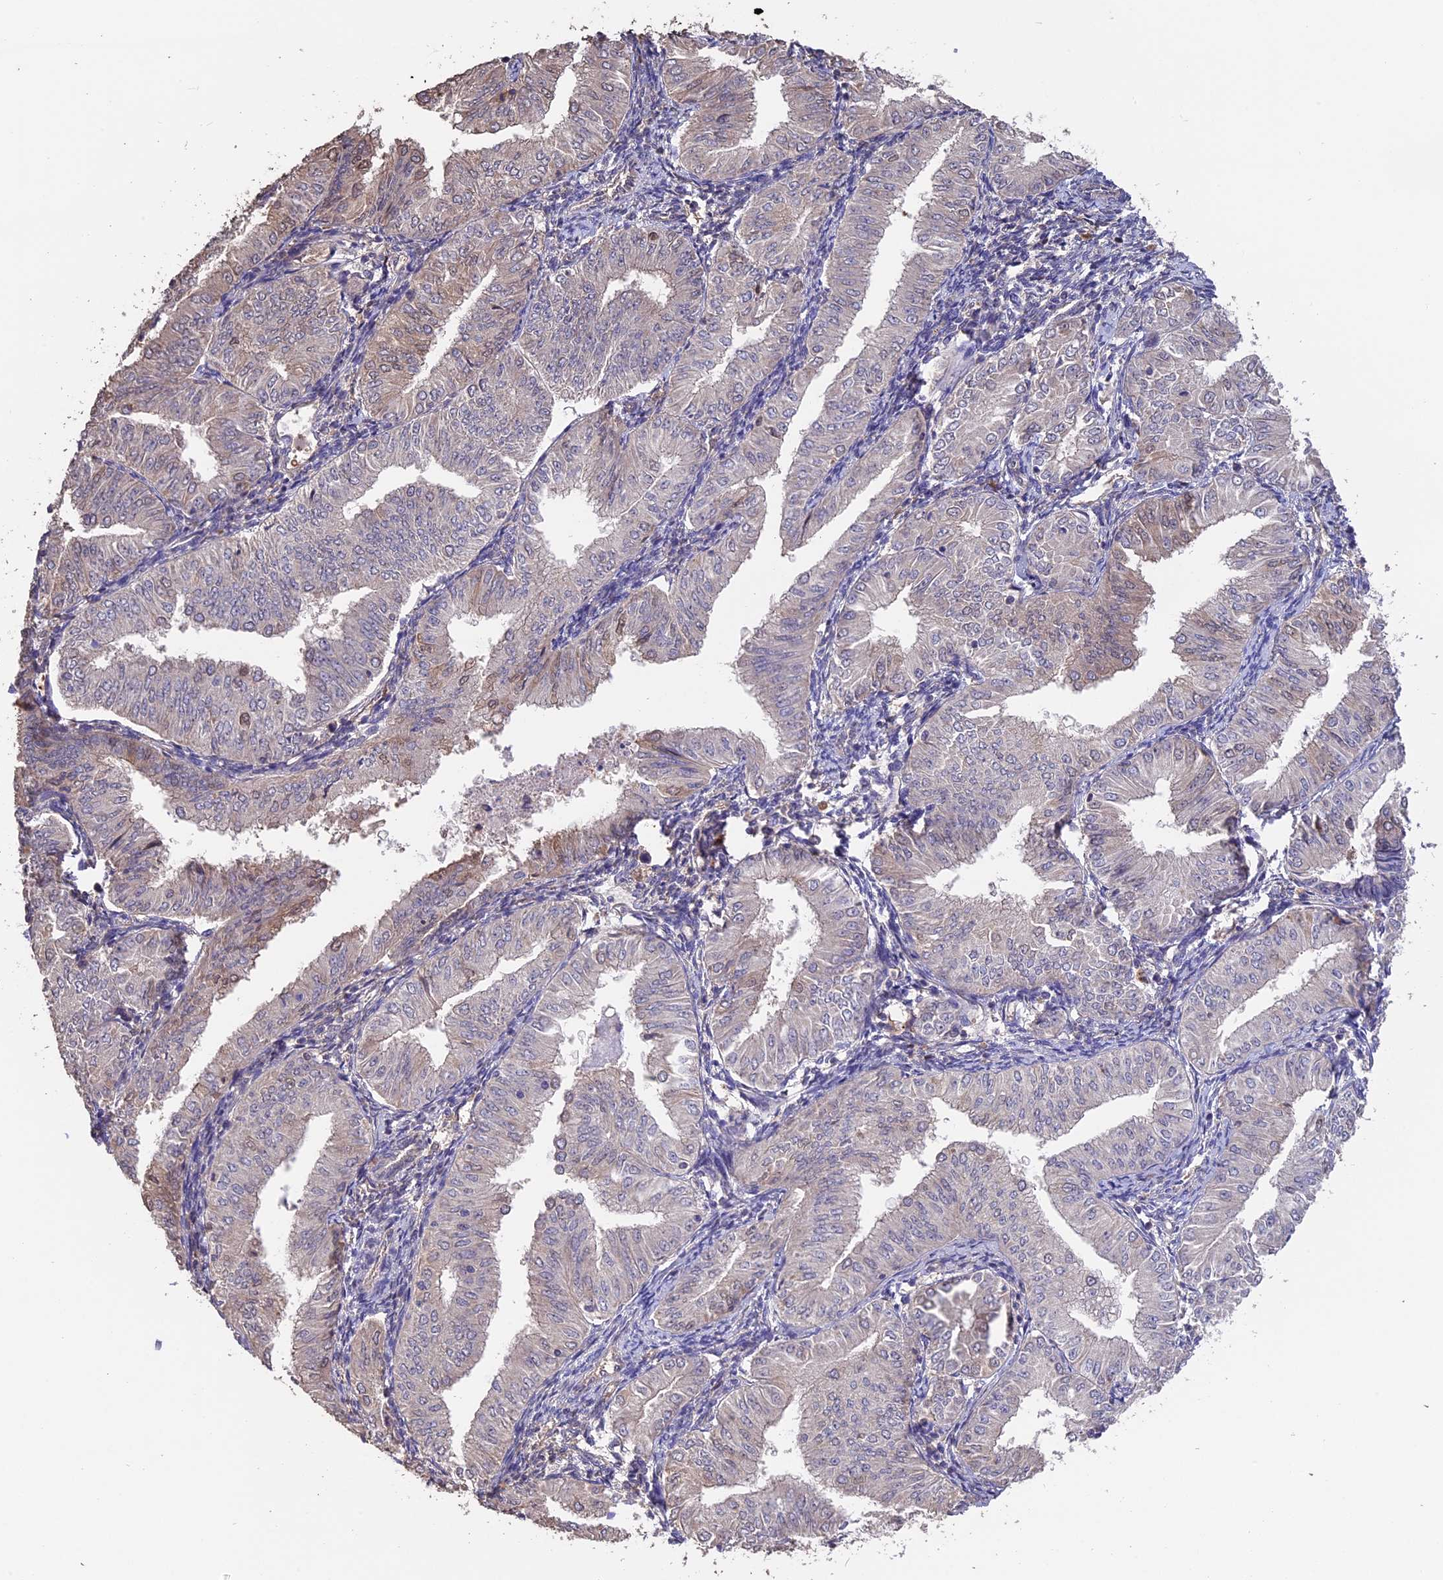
{"staining": {"intensity": "negative", "quantity": "none", "location": "none"}, "tissue": "endometrial cancer", "cell_type": "Tumor cells", "image_type": "cancer", "snomed": [{"axis": "morphology", "description": "Normal tissue, NOS"}, {"axis": "morphology", "description": "Adenocarcinoma, NOS"}, {"axis": "topography", "description": "Endometrium"}], "caption": "Immunohistochemistry photomicrograph of human endometrial adenocarcinoma stained for a protein (brown), which shows no expression in tumor cells.", "gene": "RASAL1", "patient": {"sex": "female", "age": 53}}